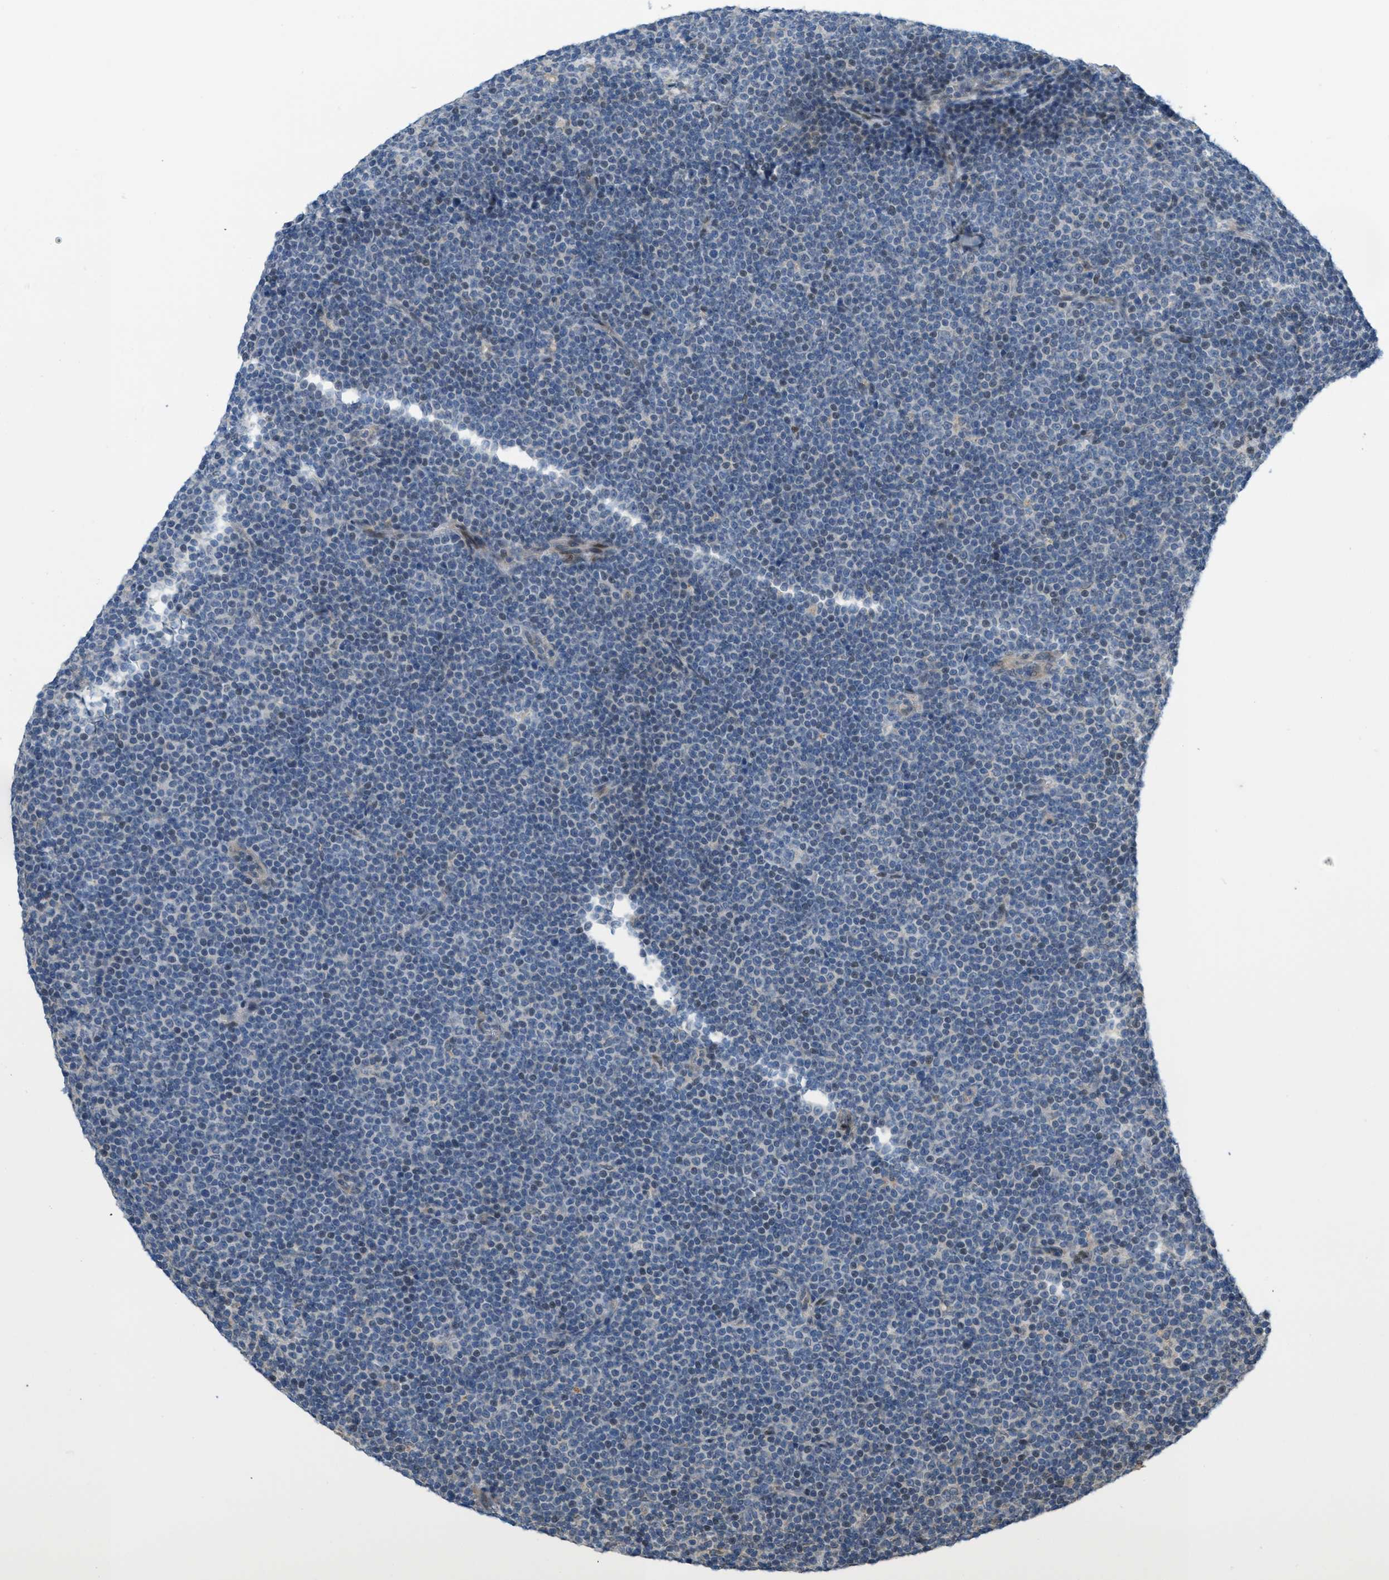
{"staining": {"intensity": "negative", "quantity": "none", "location": "none"}, "tissue": "lymphoma", "cell_type": "Tumor cells", "image_type": "cancer", "snomed": [{"axis": "morphology", "description": "Malignant lymphoma, non-Hodgkin's type, Low grade"}, {"axis": "topography", "description": "Lymph node"}], "caption": "This is an immunohistochemistry (IHC) histopathology image of human low-grade malignant lymphoma, non-Hodgkin's type. There is no staining in tumor cells.", "gene": "IFNLR1", "patient": {"sex": "female", "age": 67}}